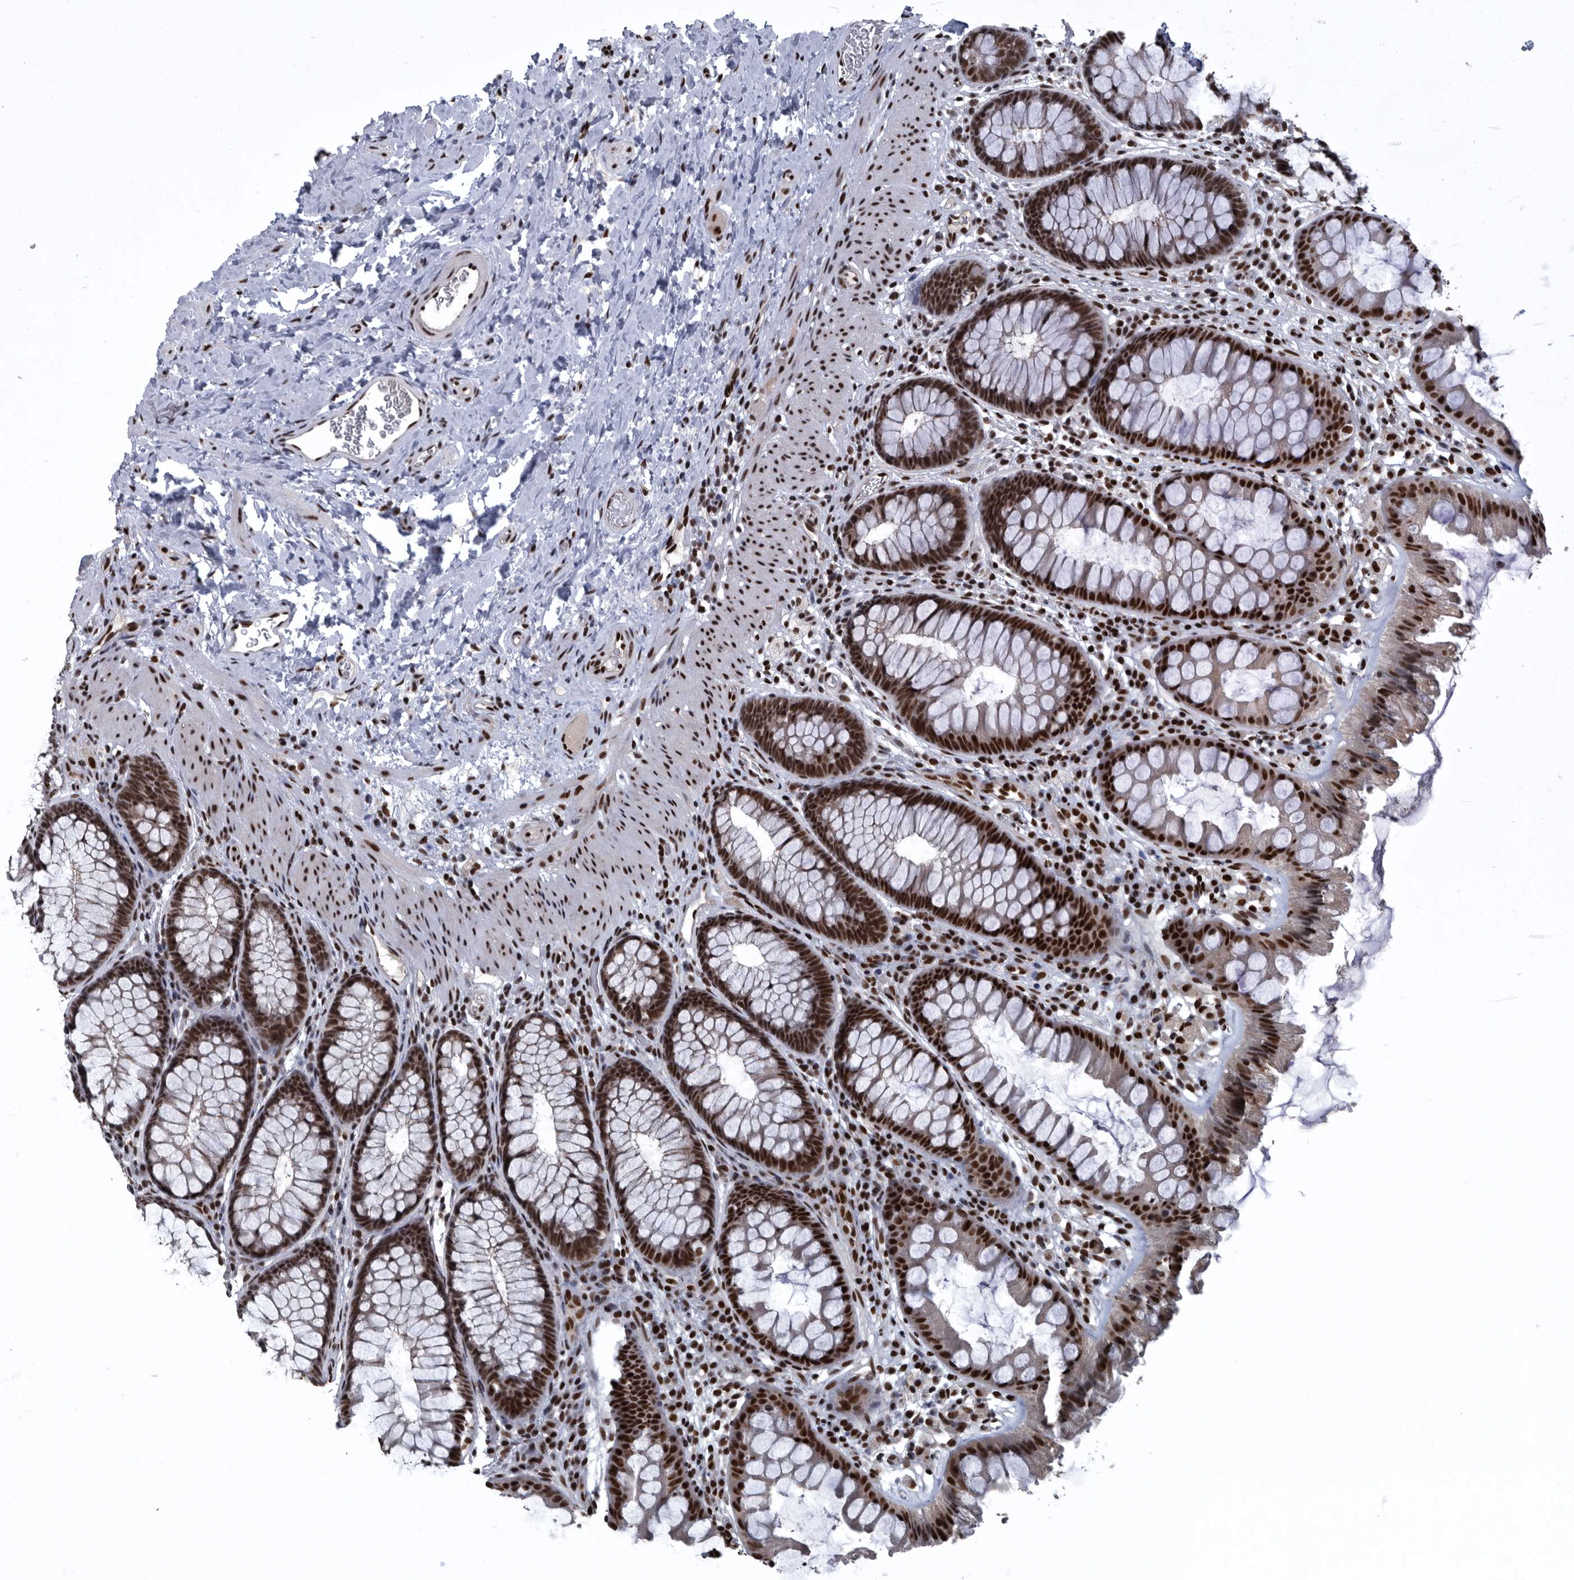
{"staining": {"intensity": "strong", "quantity": ">75%", "location": "nuclear"}, "tissue": "colon", "cell_type": "Endothelial cells", "image_type": "normal", "snomed": [{"axis": "morphology", "description": "Normal tissue, NOS"}, {"axis": "topography", "description": "Colon"}], "caption": "Normal colon shows strong nuclear positivity in about >75% of endothelial cells, visualized by immunohistochemistry.", "gene": "SENP7", "patient": {"sex": "female", "age": 62}}